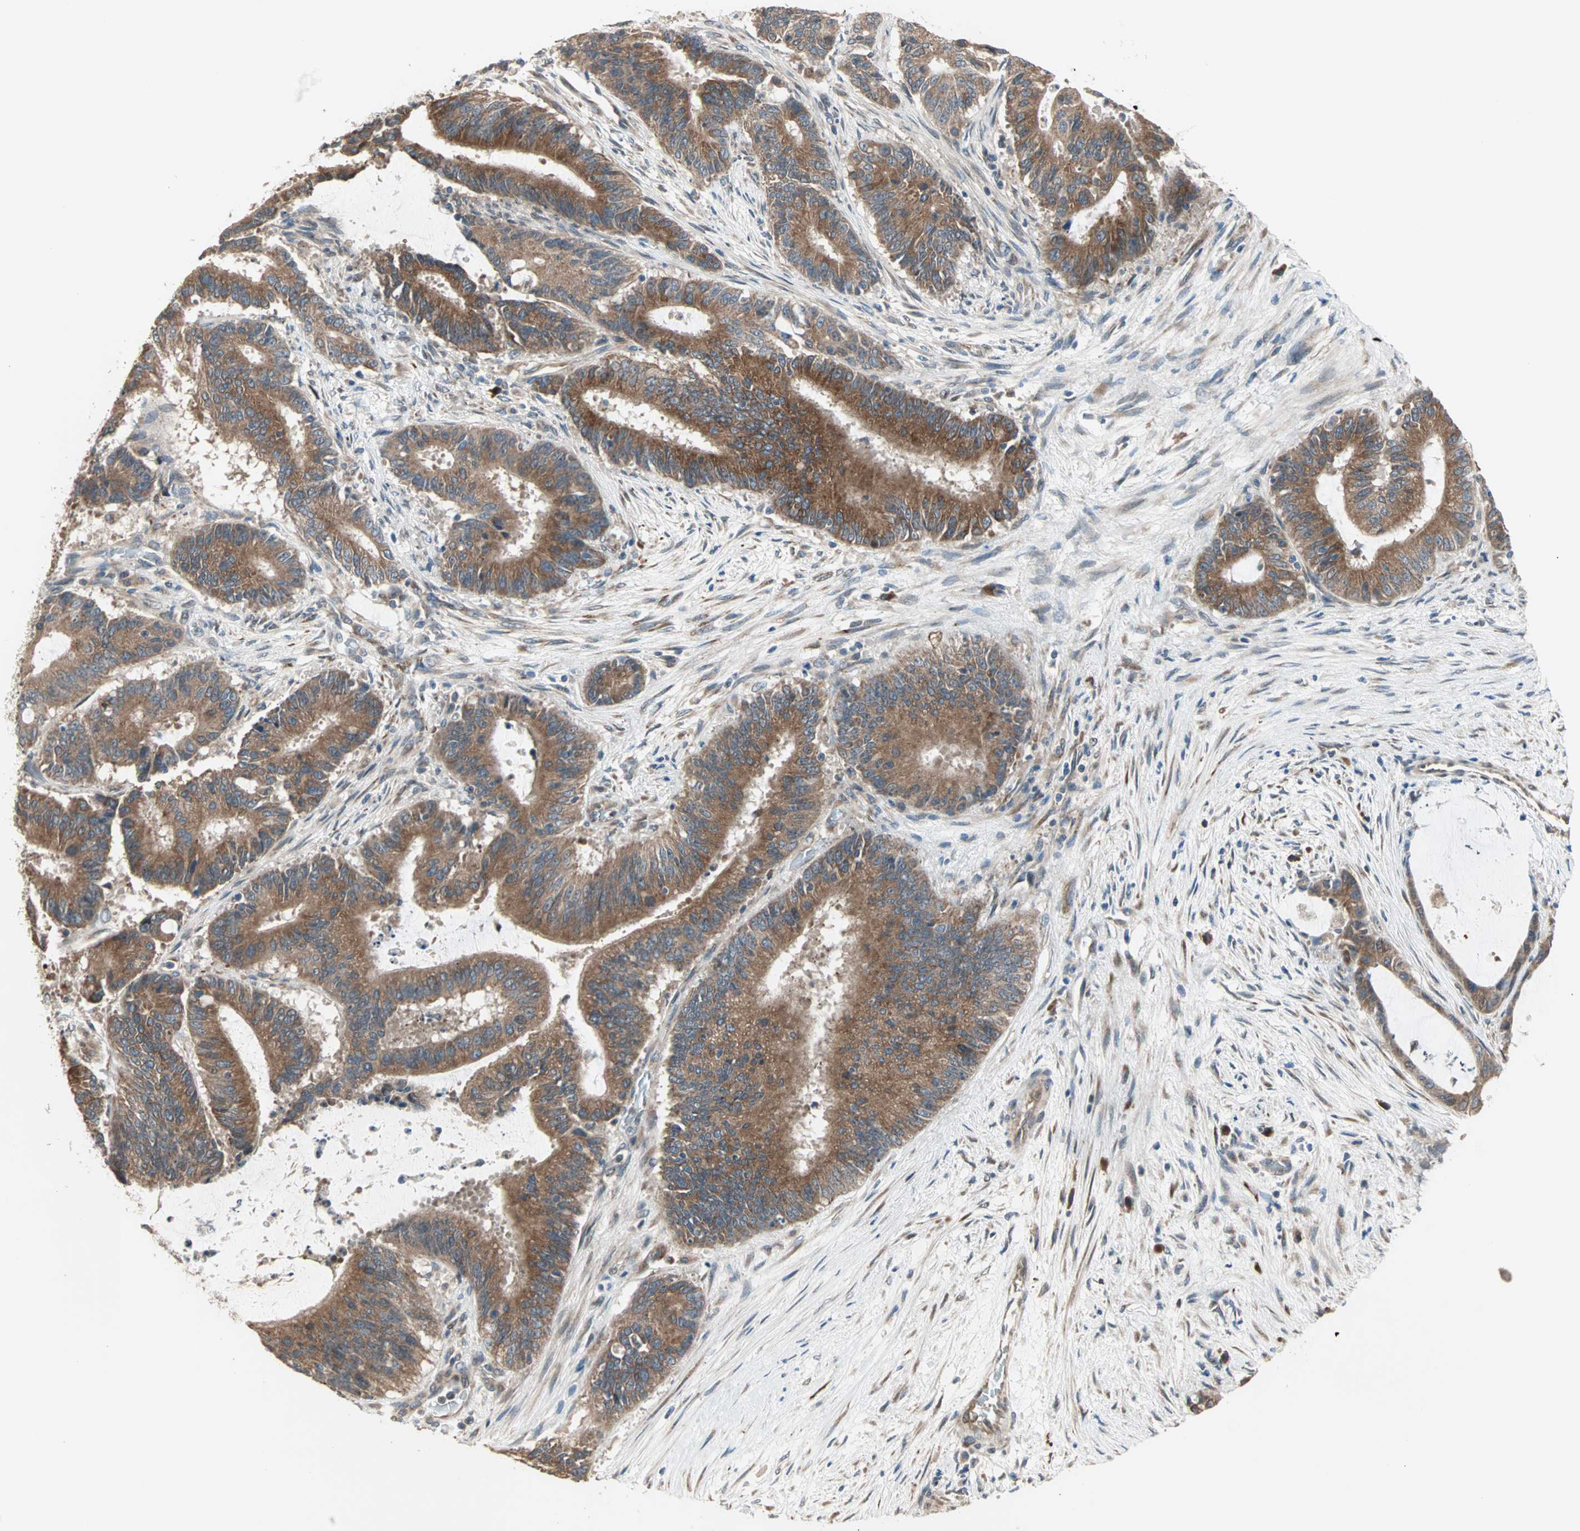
{"staining": {"intensity": "strong", "quantity": ">75%", "location": "cytoplasmic/membranous"}, "tissue": "liver cancer", "cell_type": "Tumor cells", "image_type": "cancer", "snomed": [{"axis": "morphology", "description": "Cholangiocarcinoma"}, {"axis": "topography", "description": "Liver"}], "caption": "A photomicrograph of liver cancer stained for a protein exhibits strong cytoplasmic/membranous brown staining in tumor cells.", "gene": "SAR1A", "patient": {"sex": "female", "age": 73}}